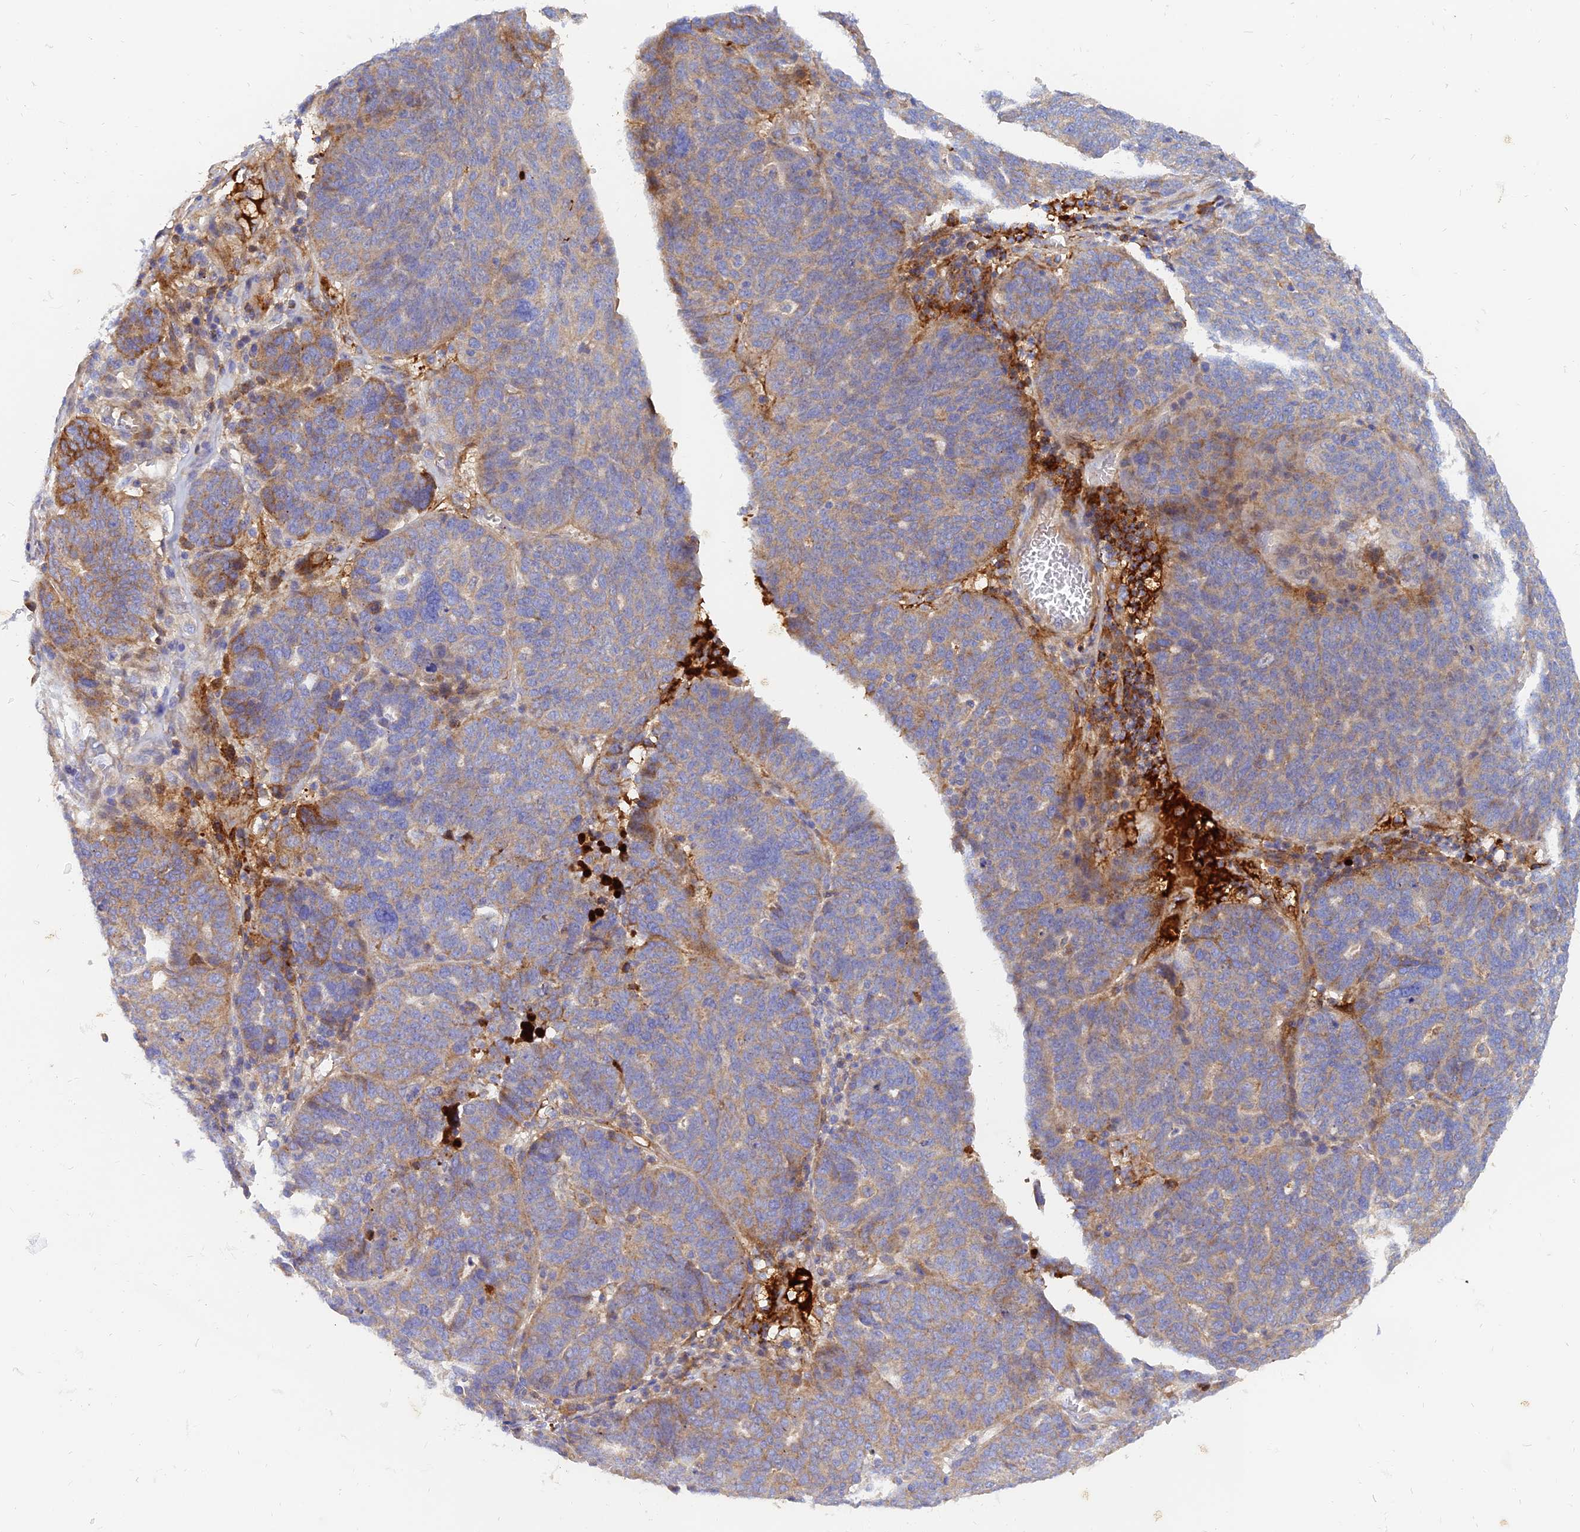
{"staining": {"intensity": "moderate", "quantity": "<25%", "location": "cytoplasmic/membranous"}, "tissue": "ovarian cancer", "cell_type": "Tumor cells", "image_type": "cancer", "snomed": [{"axis": "morphology", "description": "Cystadenocarcinoma, serous, NOS"}, {"axis": "topography", "description": "Ovary"}], "caption": "Immunohistochemical staining of ovarian cancer (serous cystadenocarcinoma) exhibits low levels of moderate cytoplasmic/membranous protein positivity in about <25% of tumor cells. (Brightfield microscopy of DAB IHC at high magnification).", "gene": "MROH1", "patient": {"sex": "female", "age": 59}}